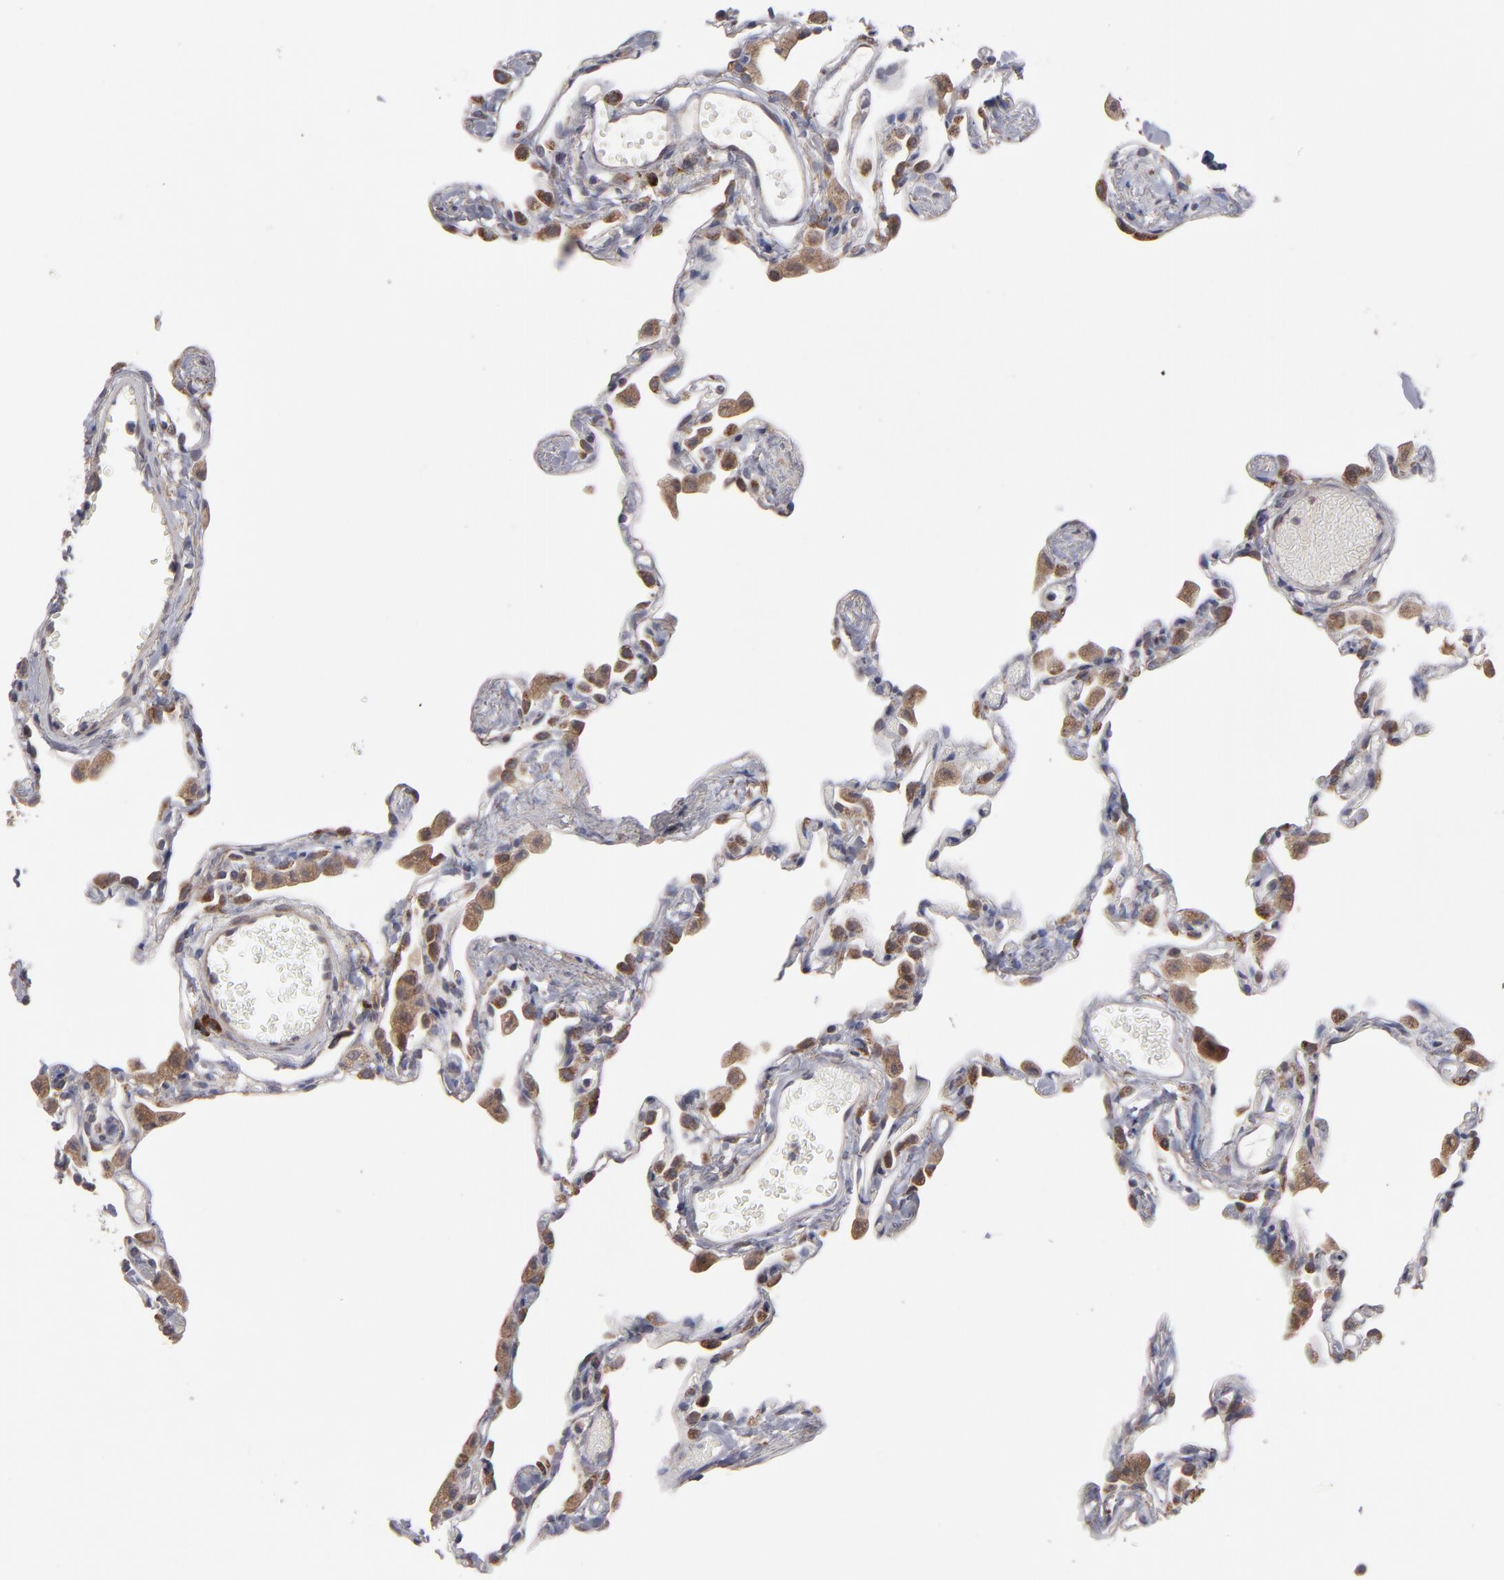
{"staining": {"intensity": "moderate", "quantity": ">75%", "location": "cytoplasmic/membranous"}, "tissue": "lung", "cell_type": "Alveolar cells", "image_type": "normal", "snomed": [{"axis": "morphology", "description": "Normal tissue, NOS"}, {"axis": "topography", "description": "Lung"}], "caption": "Lung stained with DAB immunohistochemistry displays medium levels of moderate cytoplasmic/membranous expression in approximately >75% of alveolar cells.", "gene": "SND1", "patient": {"sex": "female", "age": 49}}